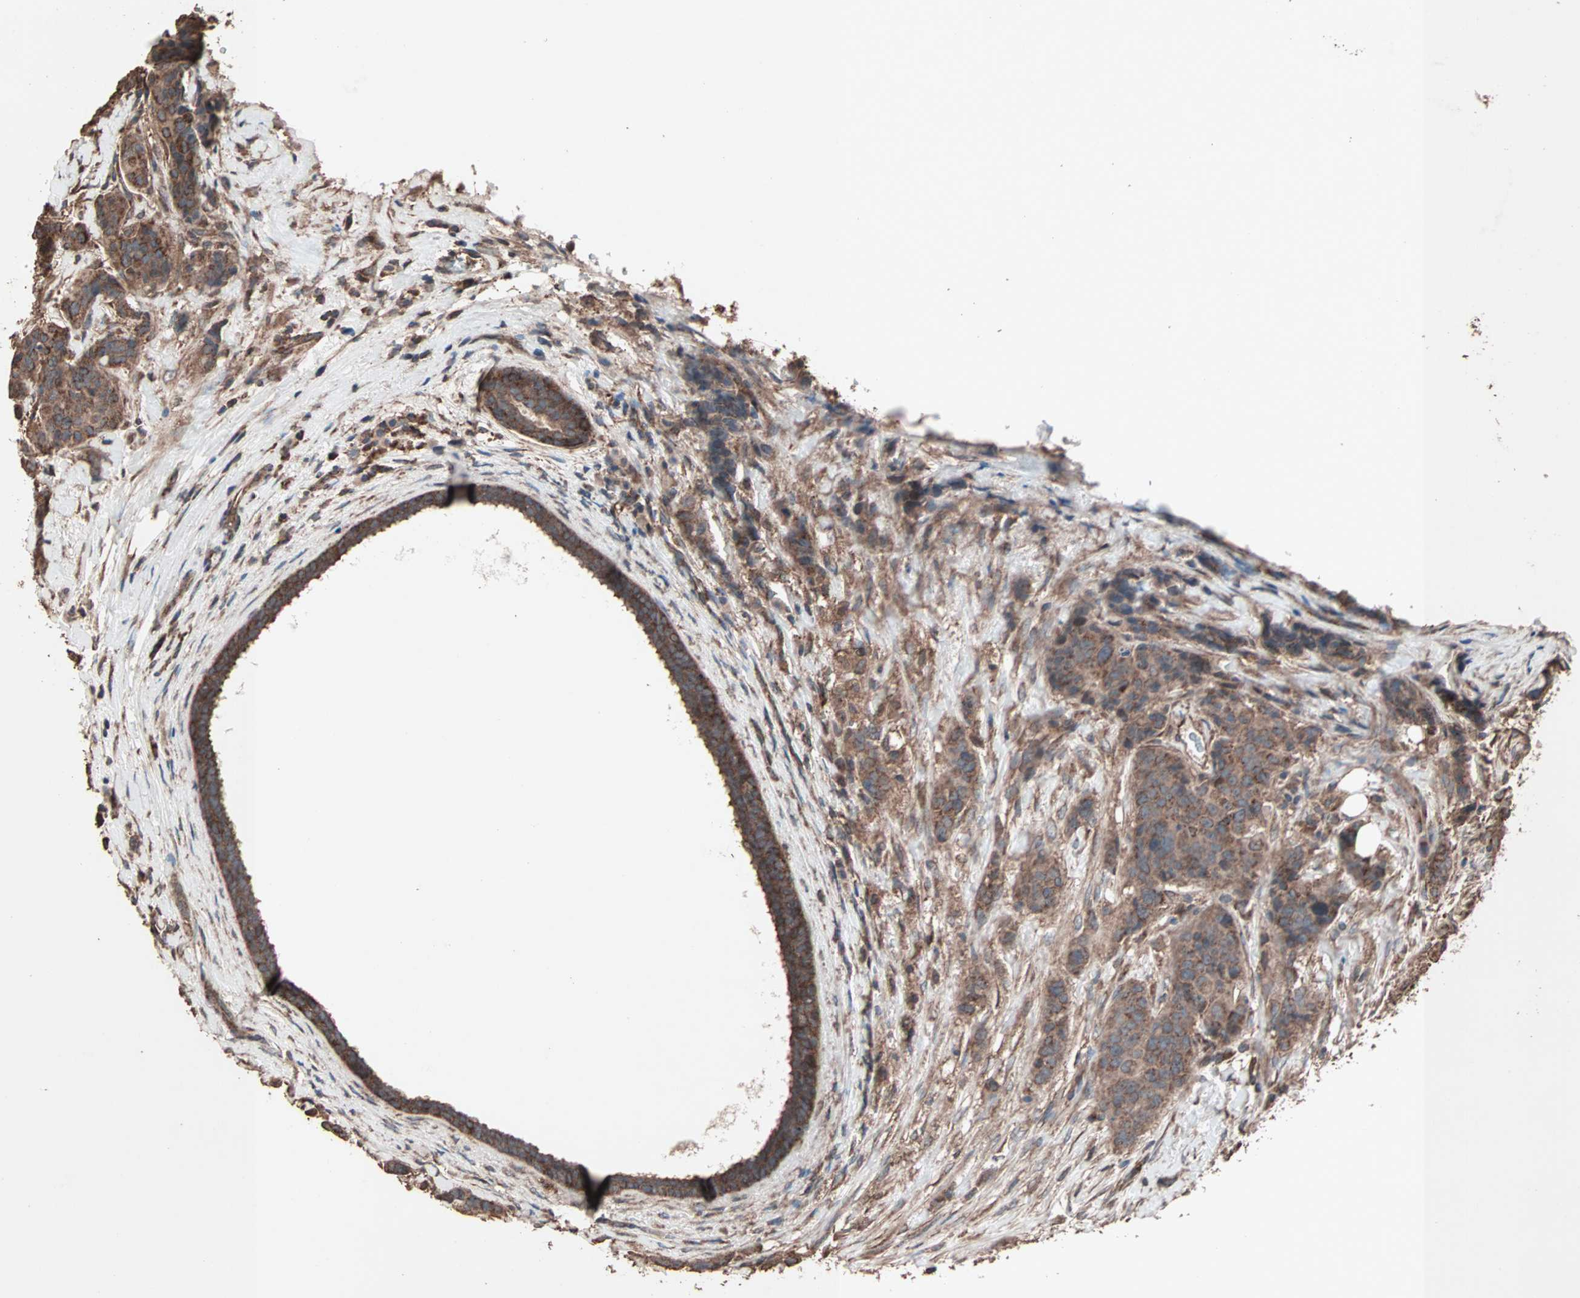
{"staining": {"intensity": "moderate", "quantity": ">75%", "location": "cytoplasmic/membranous"}, "tissue": "breast cancer", "cell_type": "Tumor cells", "image_type": "cancer", "snomed": [{"axis": "morphology", "description": "Duct carcinoma"}, {"axis": "topography", "description": "Breast"}], "caption": "Protein staining shows moderate cytoplasmic/membranous positivity in approximately >75% of tumor cells in breast cancer. Immunohistochemistry stains the protein of interest in brown and the nuclei are stained blue.", "gene": "MRPL2", "patient": {"sex": "female", "age": 40}}